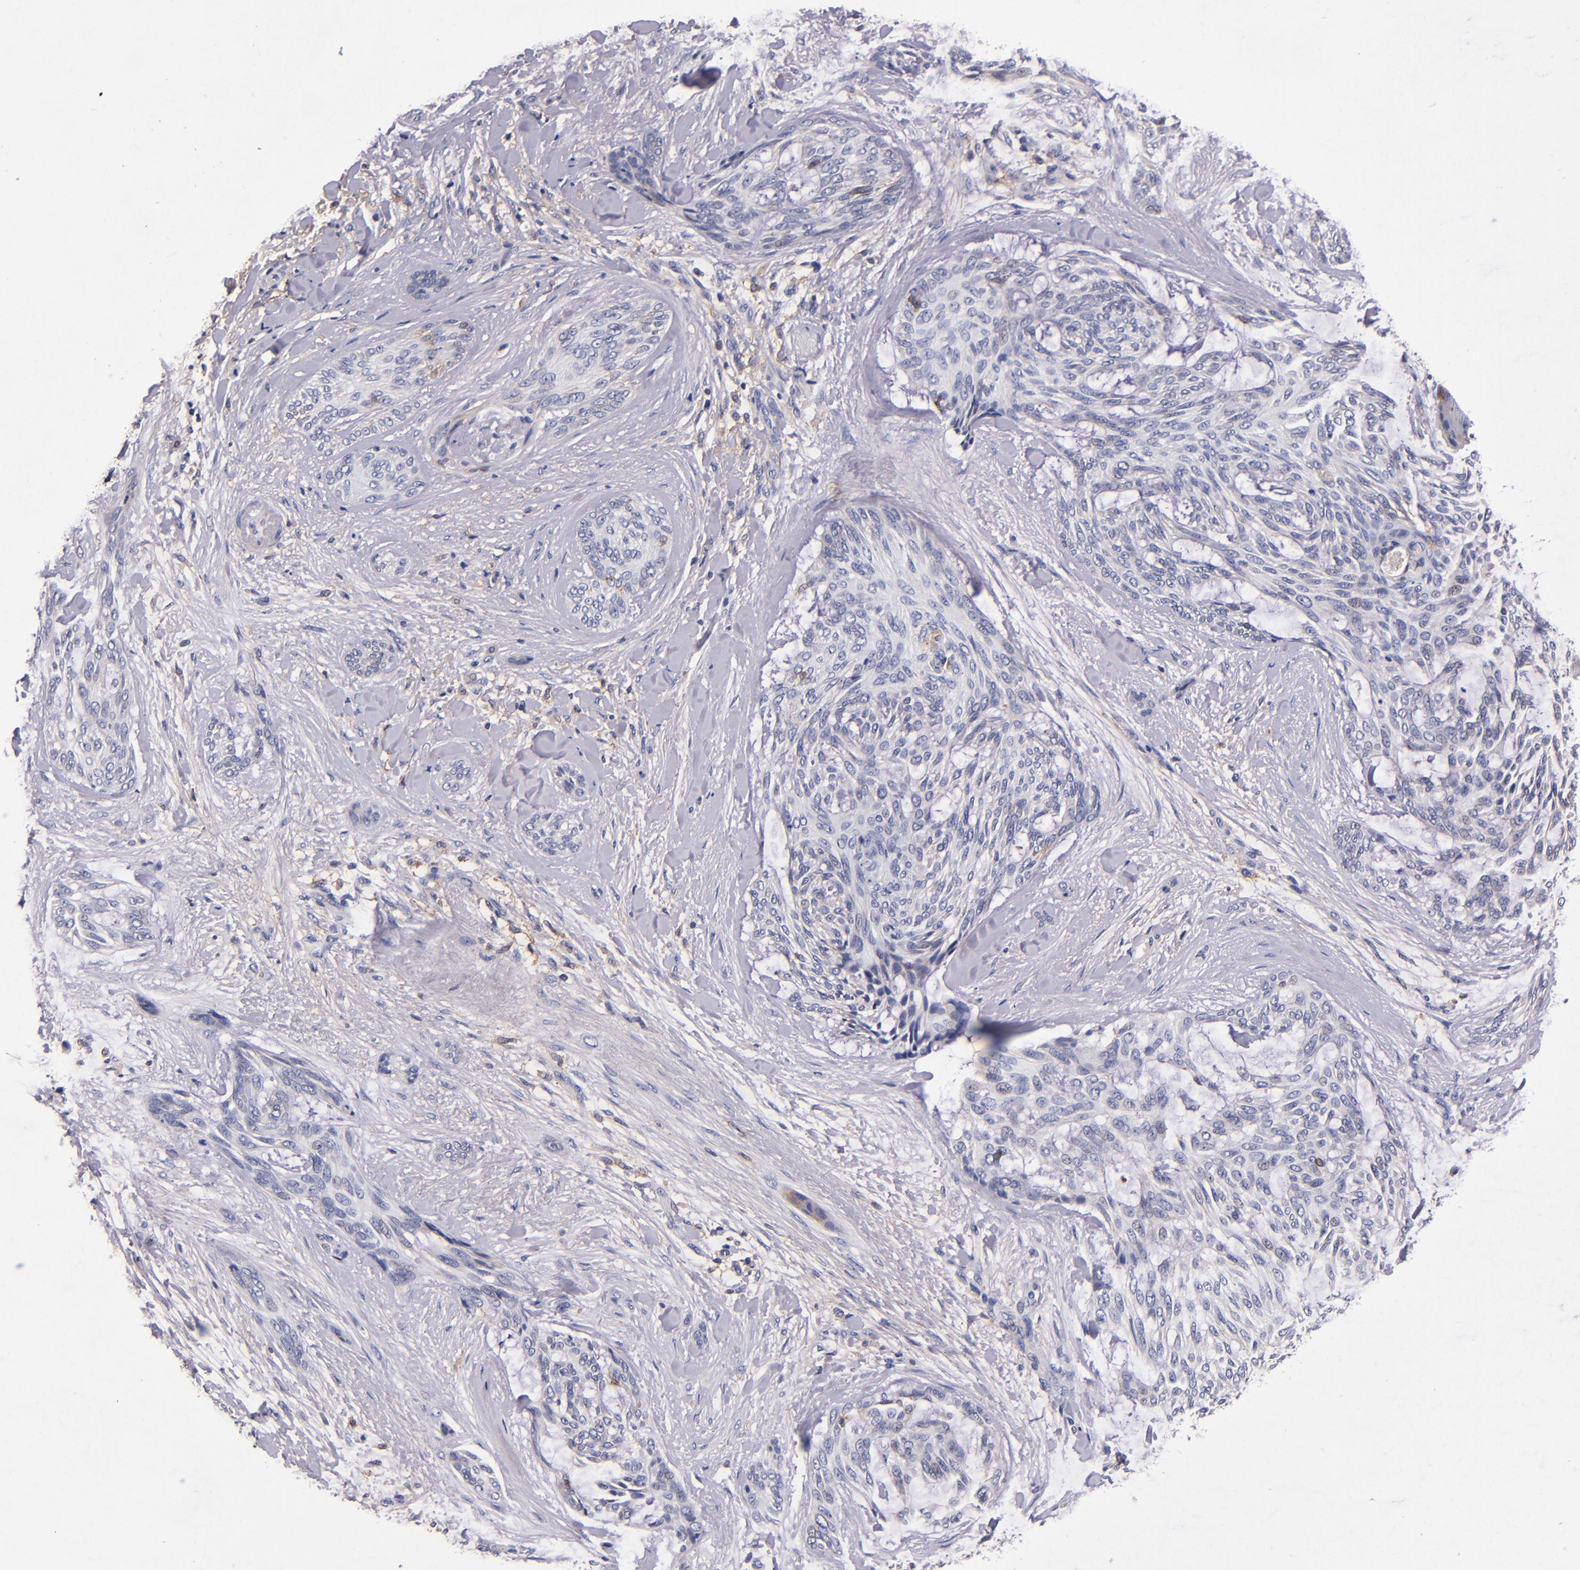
{"staining": {"intensity": "weak", "quantity": "25%-75%", "location": "cytoplasmic/membranous"}, "tissue": "skin cancer", "cell_type": "Tumor cells", "image_type": "cancer", "snomed": [{"axis": "morphology", "description": "Normal tissue, NOS"}, {"axis": "morphology", "description": "Basal cell carcinoma"}, {"axis": "topography", "description": "Skin"}], "caption": "The immunohistochemical stain shows weak cytoplasmic/membranous staining in tumor cells of basal cell carcinoma (skin) tissue.", "gene": "SIRPA", "patient": {"sex": "female", "age": 71}}